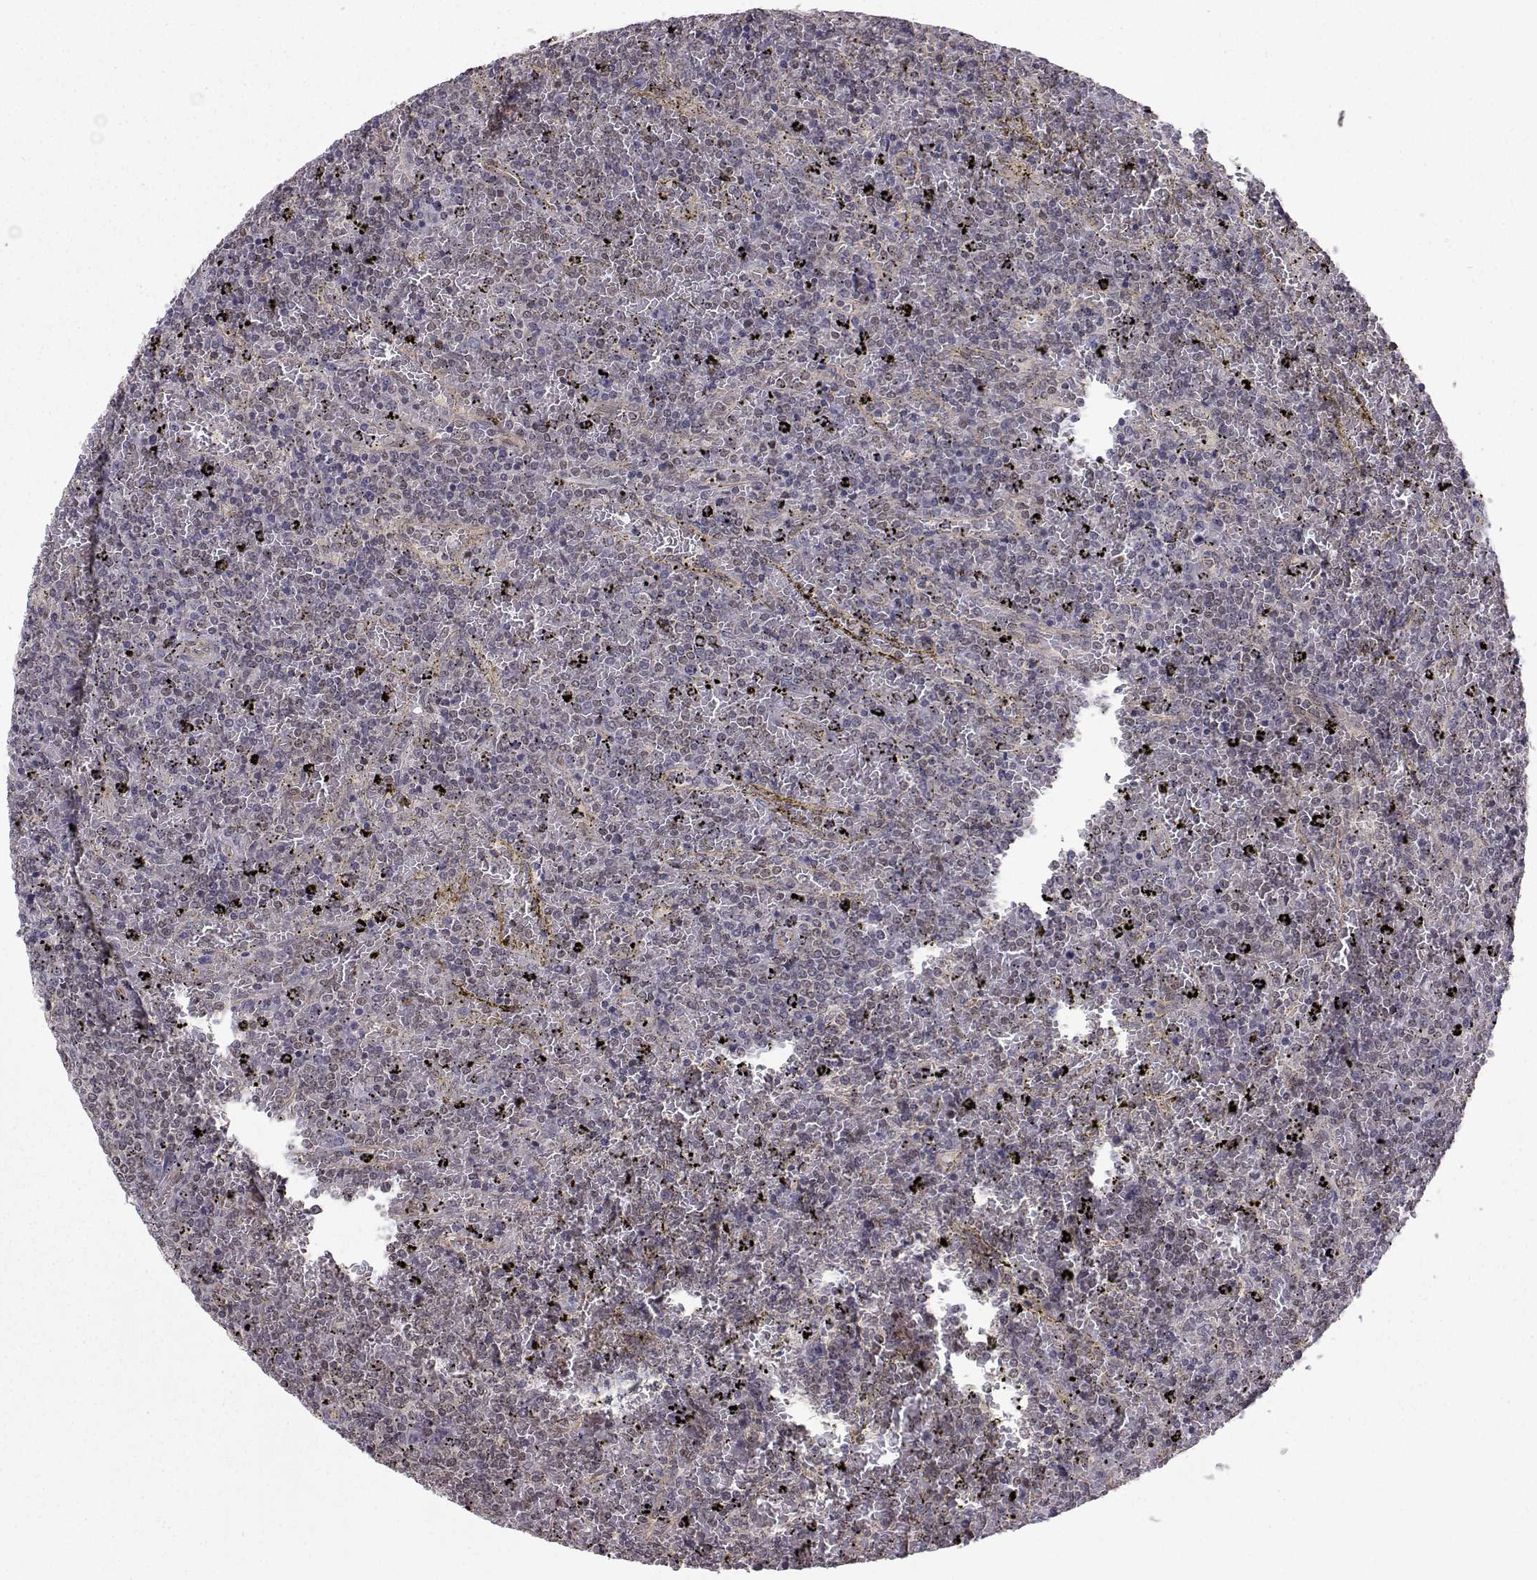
{"staining": {"intensity": "negative", "quantity": "none", "location": "none"}, "tissue": "lymphoma", "cell_type": "Tumor cells", "image_type": "cancer", "snomed": [{"axis": "morphology", "description": "Malignant lymphoma, non-Hodgkin's type, Low grade"}, {"axis": "topography", "description": "Spleen"}], "caption": "Lymphoma was stained to show a protein in brown. There is no significant positivity in tumor cells. (IHC, brightfield microscopy, high magnification).", "gene": "PKN2", "patient": {"sex": "female", "age": 77}}